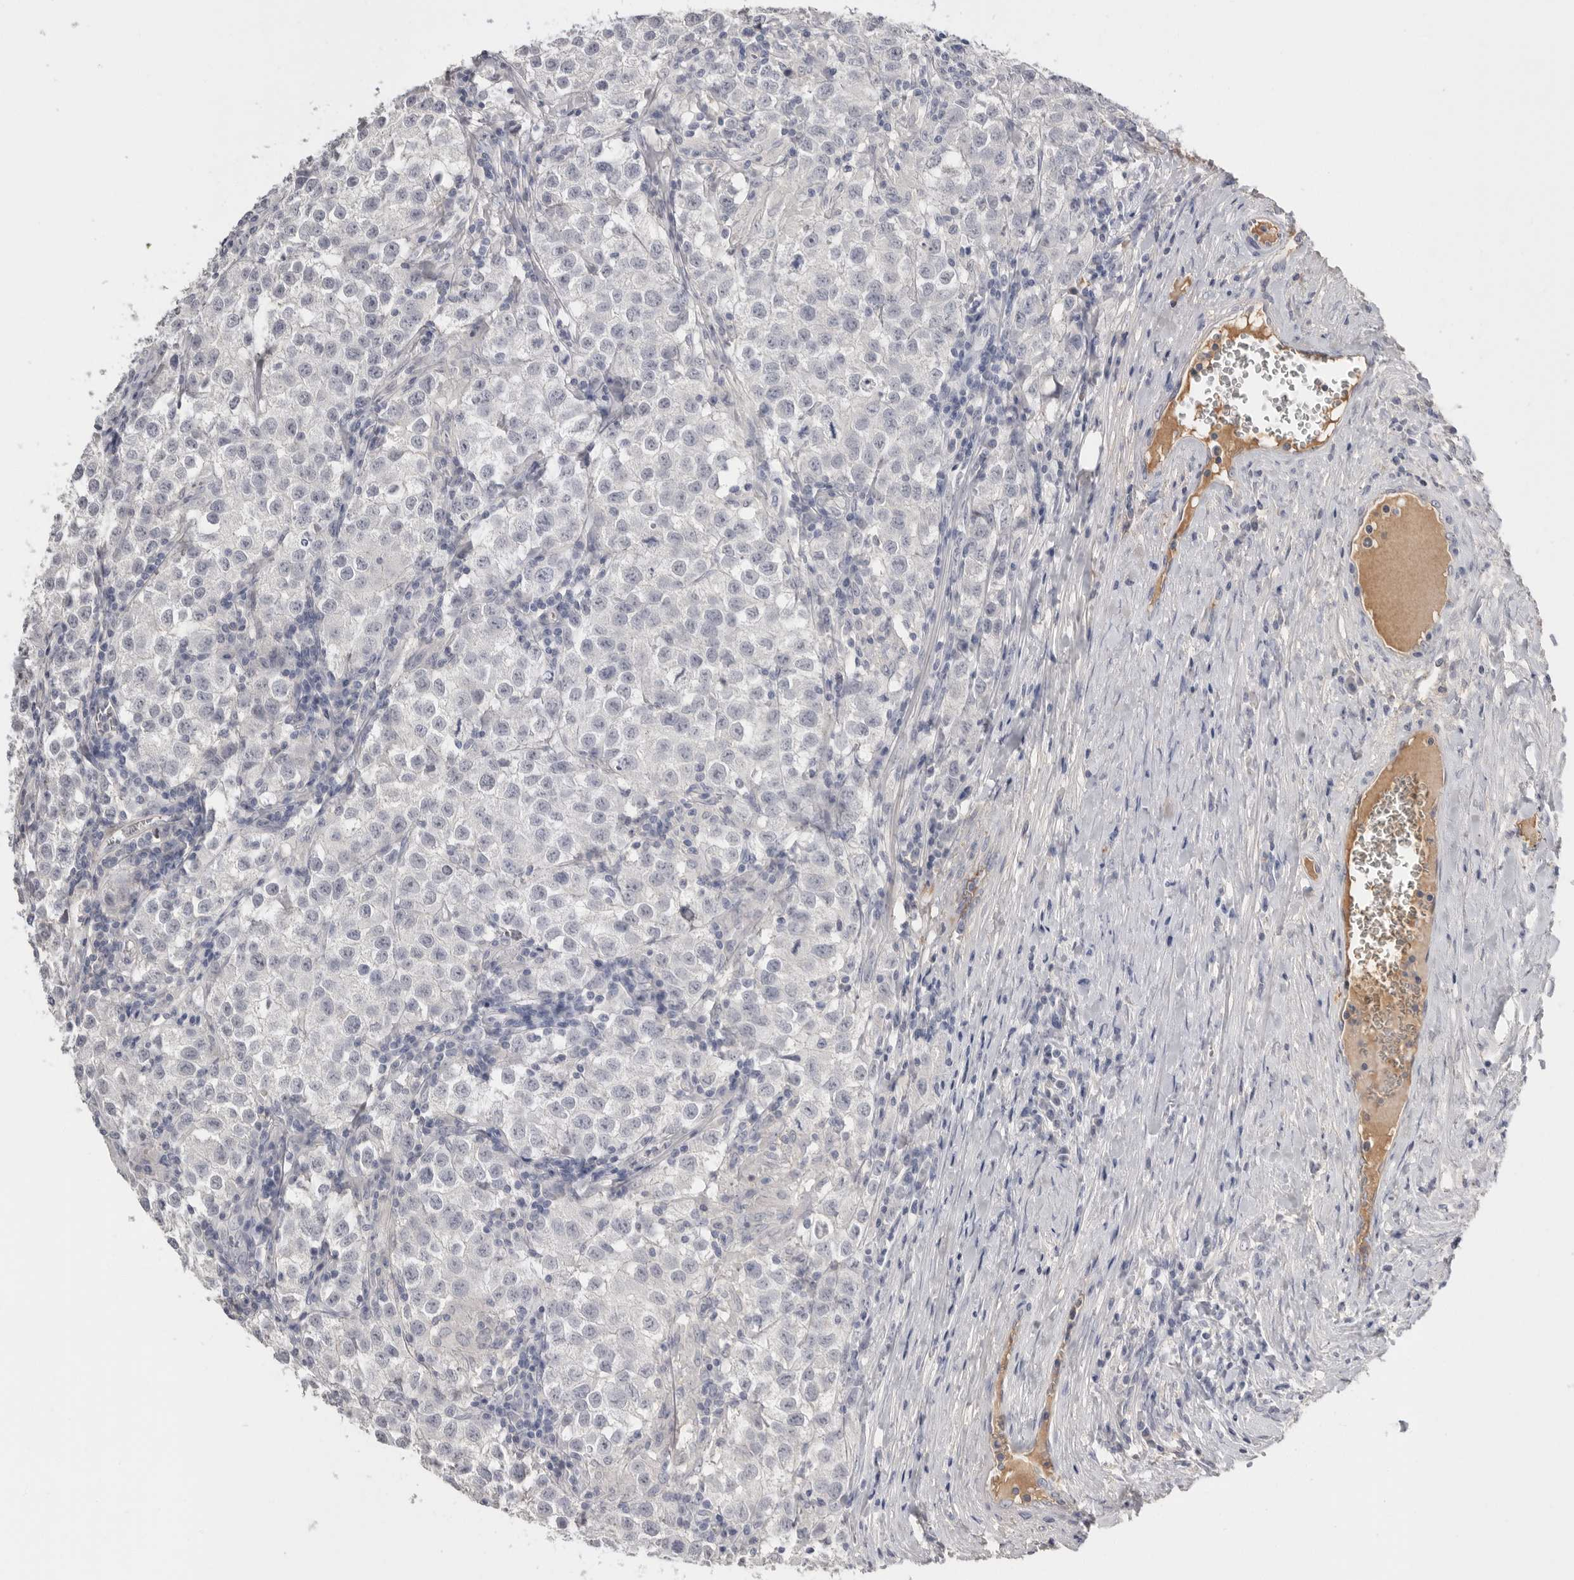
{"staining": {"intensity": "negative", "quantity": "none", "location": "none"}, "tissue": "testis cancer", "cell_type": "Tumor cells", "image_type": "cancer", "snomed": [{"axis": "morphology", "description": "Seminoma, NOS"}, {"axis": "morphology", "description": "Carcinoma, Embryonal, NOS"}, {"axis": "topography", "description": "Testis"}], "caption": "An image of human testis embryonal carcinoma is negative for staining in tumor cells.", "gene": "APOA2", "patient": {"sex": "male", "age": 43}}